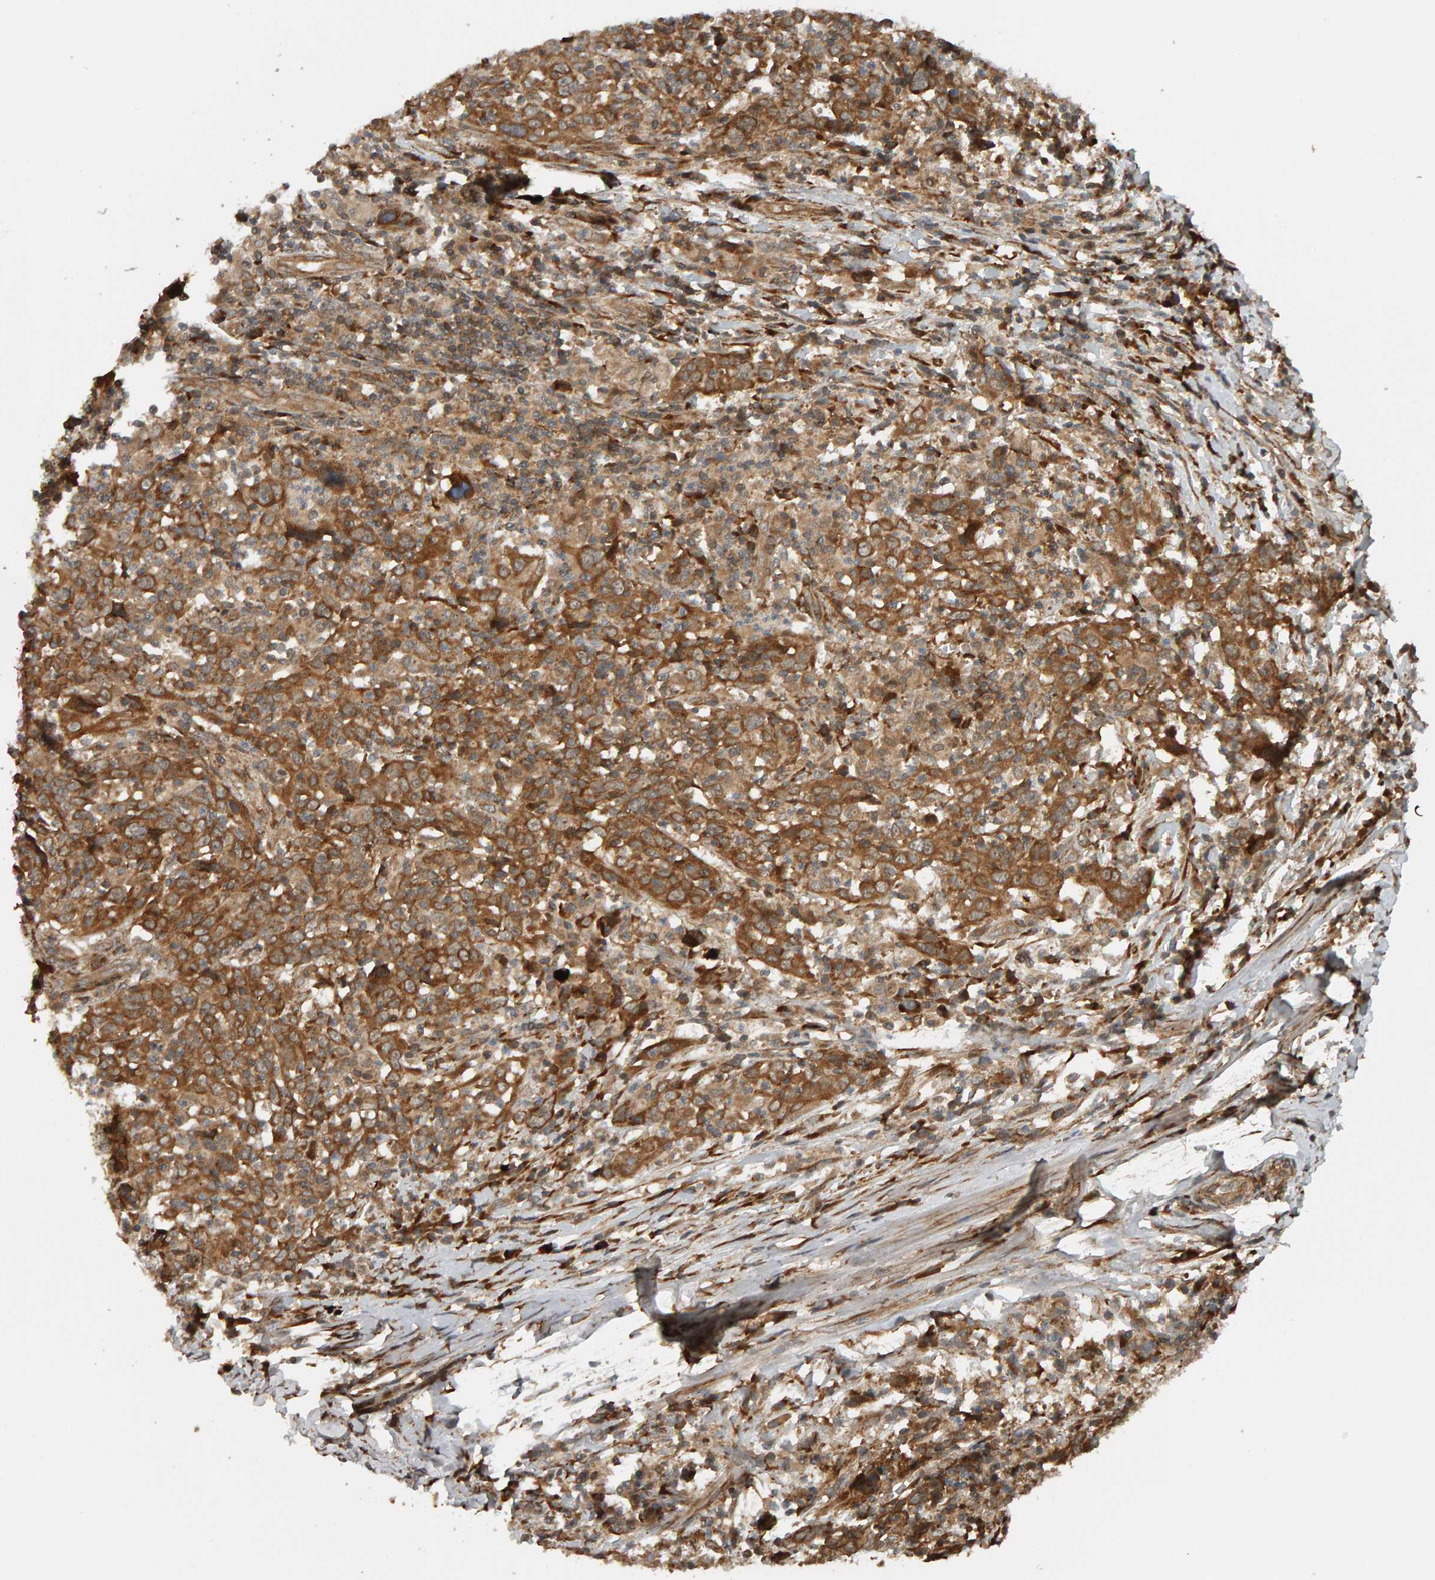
{"staining": {"intensity": "moderate", "quantity": ">75%", "location": "cytoplasmic/membranous"}, "tissue": "cervical cancer", "cell_type": "Tumor cells", "image_type": "cancer", "snomed": [{"axis": "morphology", "description": "Squamous cell carcinoma, NOS"}, {"axis": "topography", "description": "Cervix"}], "caption": "Tumor cells reveal moderate cytoplasmic/membranous expression in approximately >75% of cells in cervical cancer.", "gene": "ZFAND1", "patient": {"sex": "female", "age": 46}}